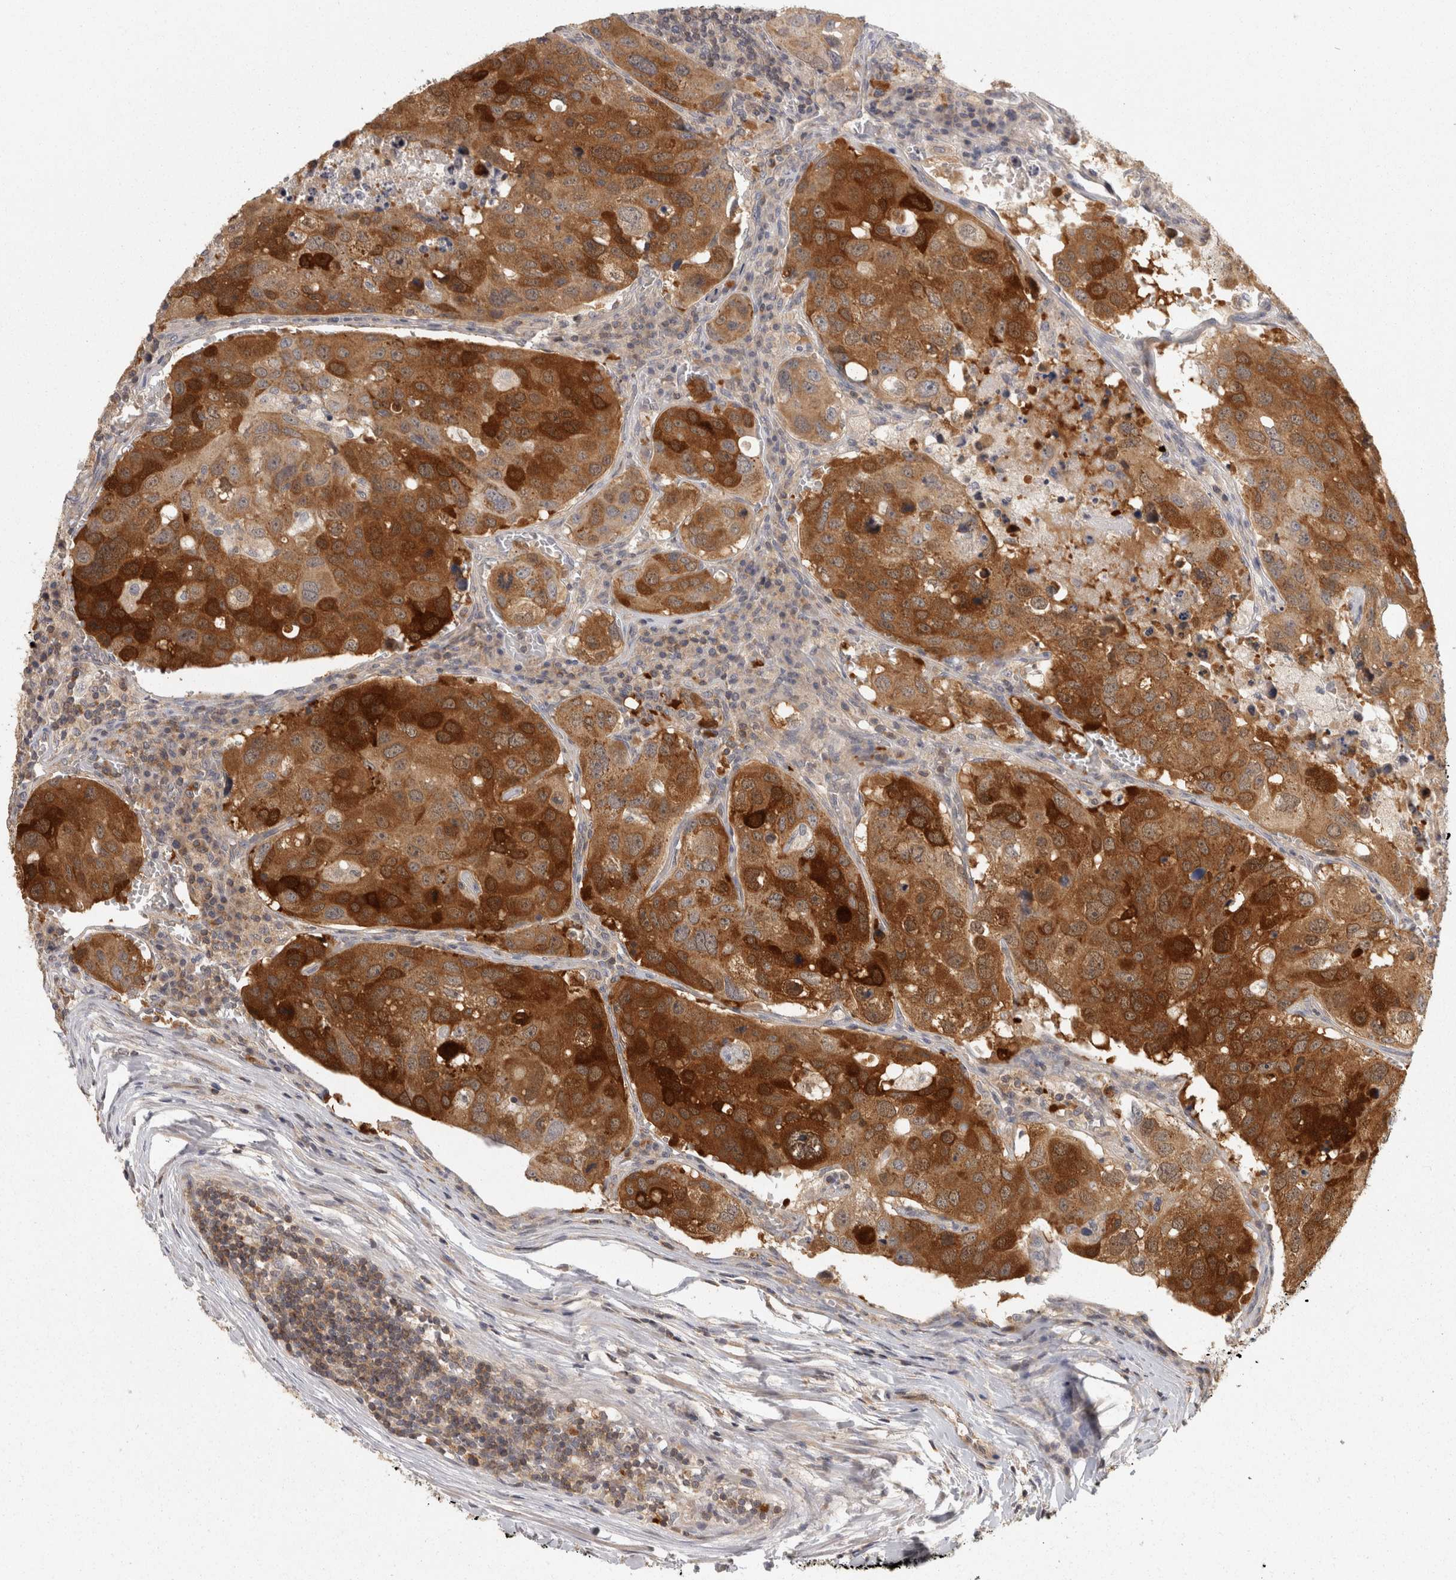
{"staining": {"intensity": "strong", "quantity": ">75%", "location": "cytoplasmic/membranous"}, "tissue": "urothelial cancer", "cell_type": "Tumor cells", "image_type": "cancer", "snomed": [{"axis": "morphology", "description": "Urothelial carcinoma, High grade"}, {"axis": "topography", "description": "Lymph node"}, {"axis": "topography", "description": "Urinary bladder"}], "caption": "Brown immunohistochemical staining in human urothelial cancer exhibits strong cytoplasmic/membranous positivity in approximately >75% of tumor cells.", "gene": "ACAT2", "patient": {"sex": "male", "age": 51}}